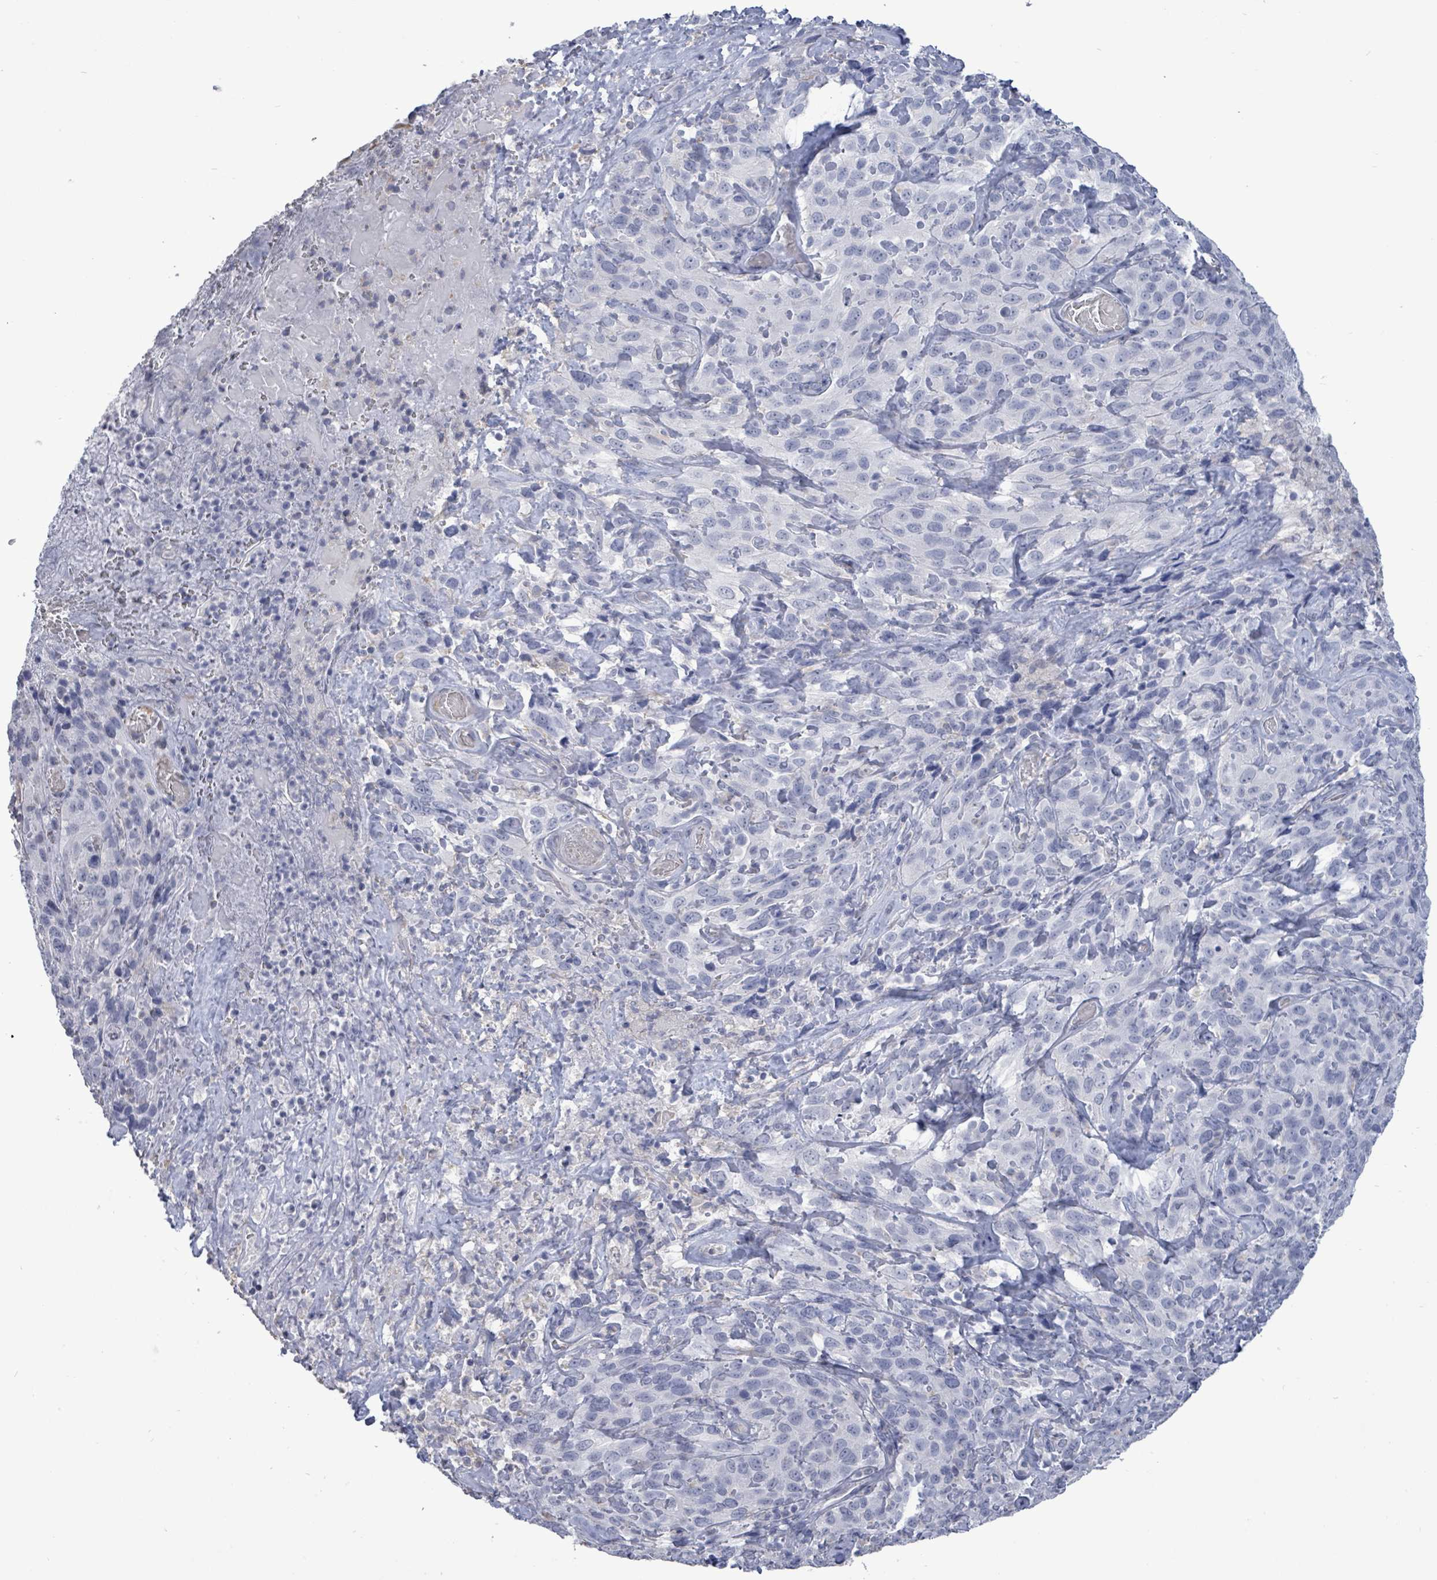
{"staining": {"intensity": "negative", "quantity": "none", "location": "none"}, "tissue": "cervical cancer", "cell_type": "Tumor cells", "image_type": "cancer", "snomed": [{"axis": "morphology", "description": "Squamous cell carcinoma, NOS"}, {"axis": "topography", "description": "Cervix"}], "caption": "High power microscopy micrograph of an immunohistochemistry (IHC) micrograph of squamous cell carcinoma (cervical), revealing no significant positivity in tumor cells.", "gene": "CT45A5", "patient": {"sex": "female", "age": 51}}